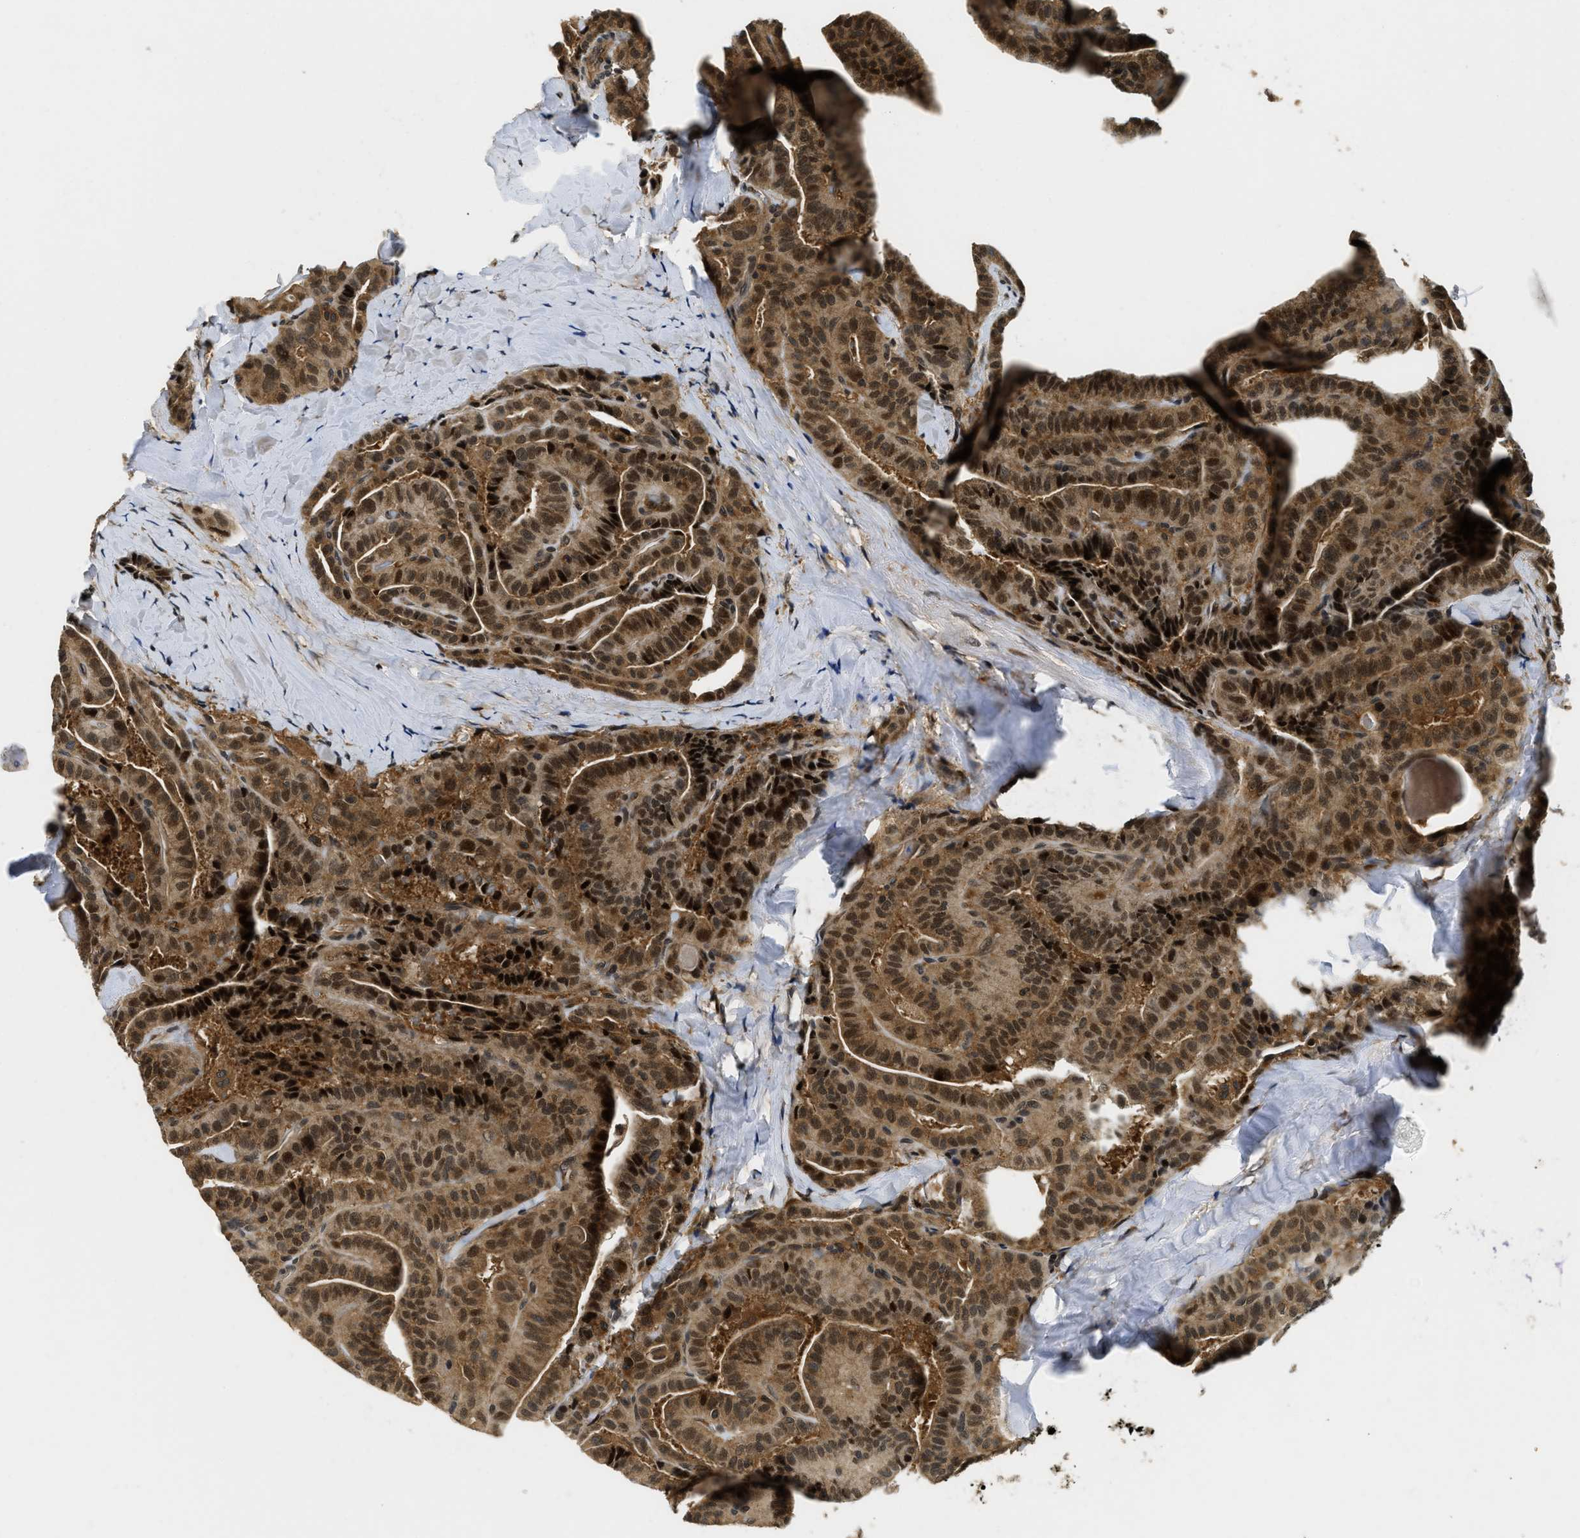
{"staining": {"intensity": "moderate", "quantity": ">75%", "location": "cytoplasmic/membranous,nuclear"}, "tissue": "thyroid cancer", "cell_type": "Tumor cells", "image_type": "cancer", "snomed": [{"axis": "morphology", "description": "Papillary adenocarcinoma, NOS"}, {"axis": "topography", "description": "Thyroid gland"}], "caption": "Thyroid papillary adenocarcinoma stained with a protein marker shows moderate staining in tumor cells.", "gene": "ADSL", "patient": {"sex": "male", "age": 77}}